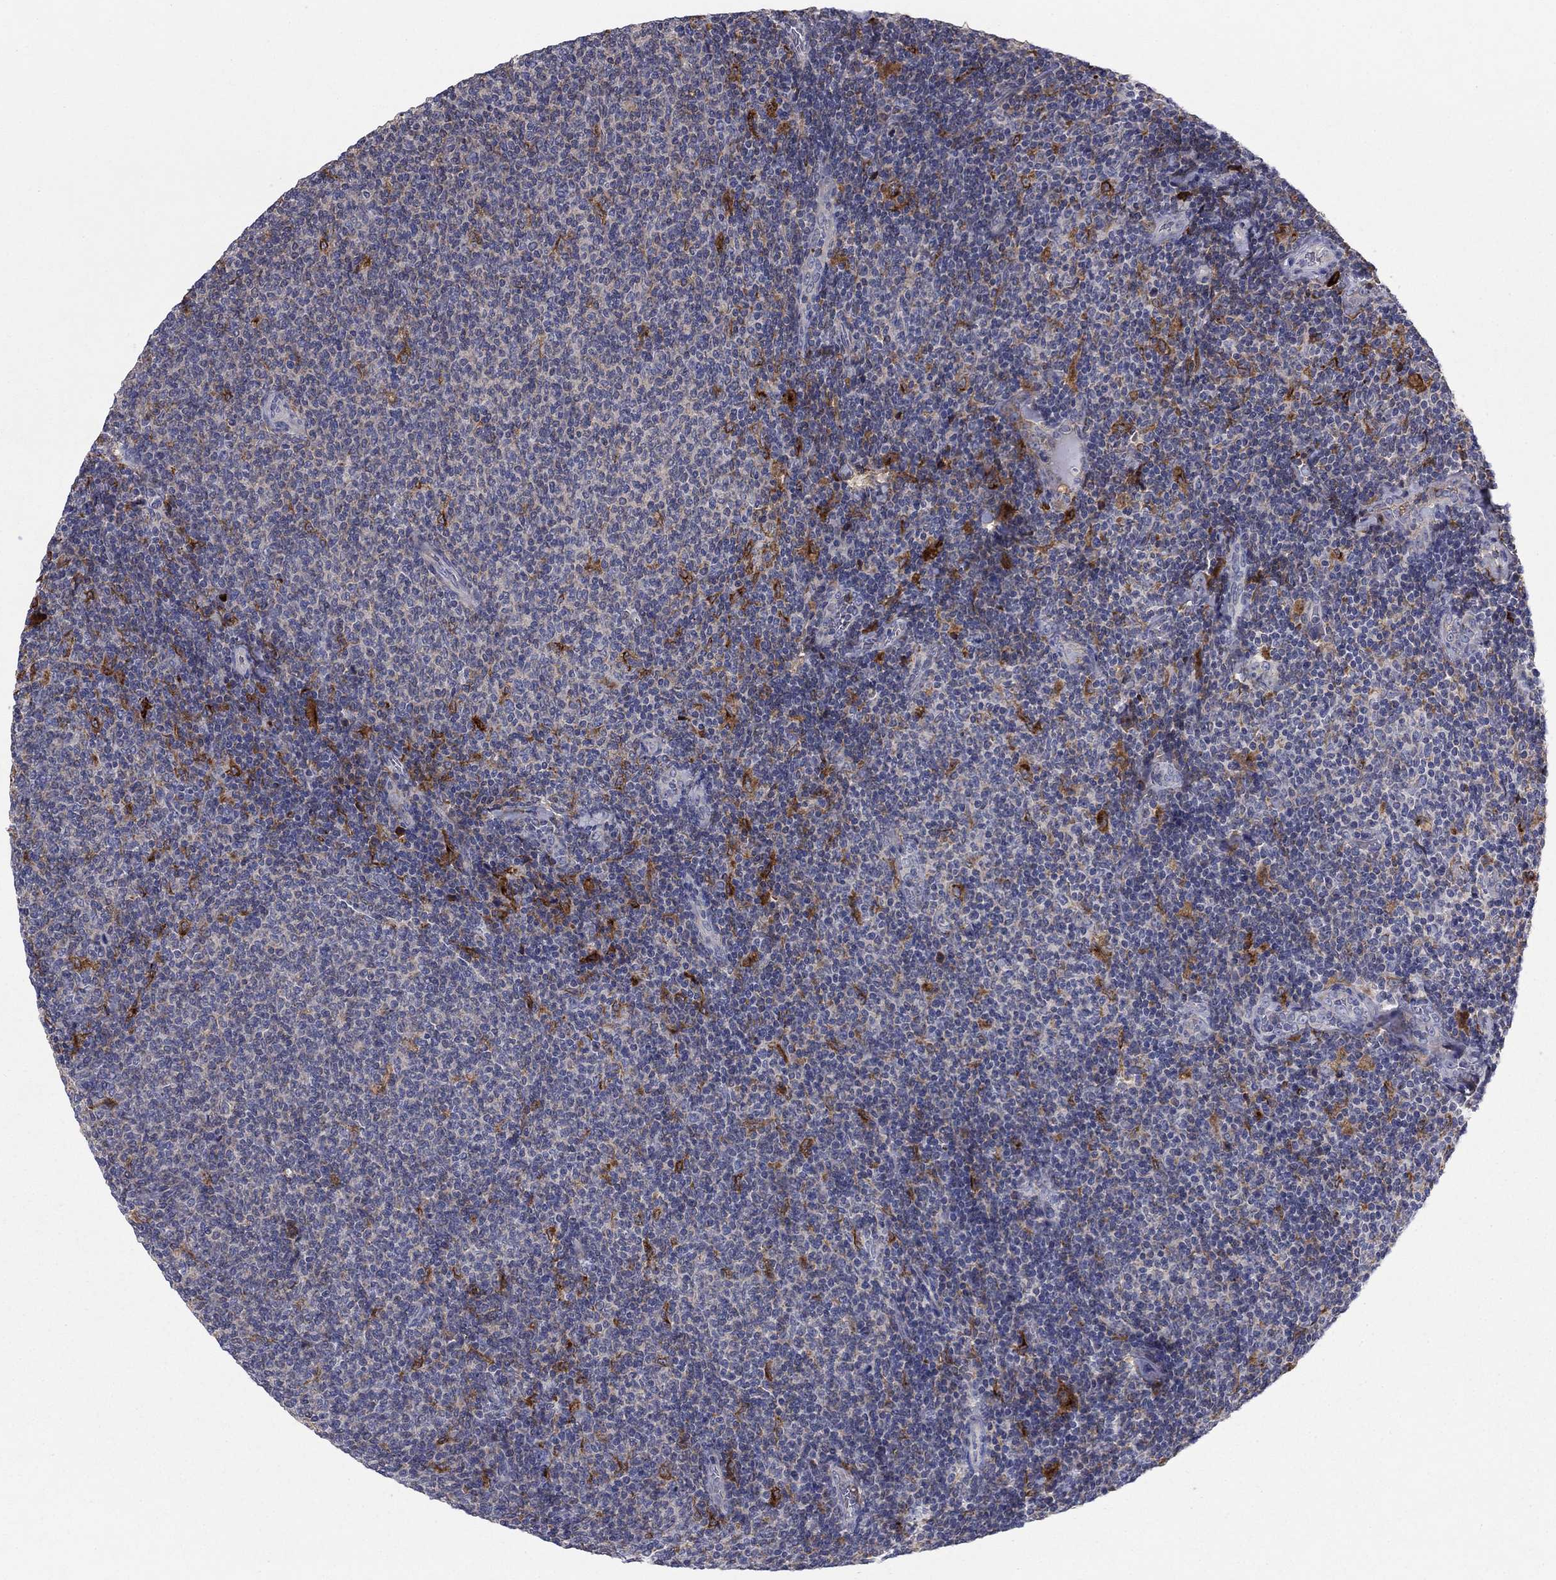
{"staining": {"intensity": "negative", "quantity": "none", "location": "none"}, "tissue": "lymphoma", "cell_type": "Tumor cells", "image_type": "cancer", "snomed": [{"axis": "morphology", "description": "Malignant lymphoma, non-Hodgkin's type, Low grade"}, {"axis": "topography", "description": "Lymph node"}], "caption": "There is no significant expression in tumor cells of low-grade malignant lymphoma, non-Hodgkin's type. Nuclei are stained in blue.", "gene": "PTGDS", "patient": {"sex": "male", "age": 52}}